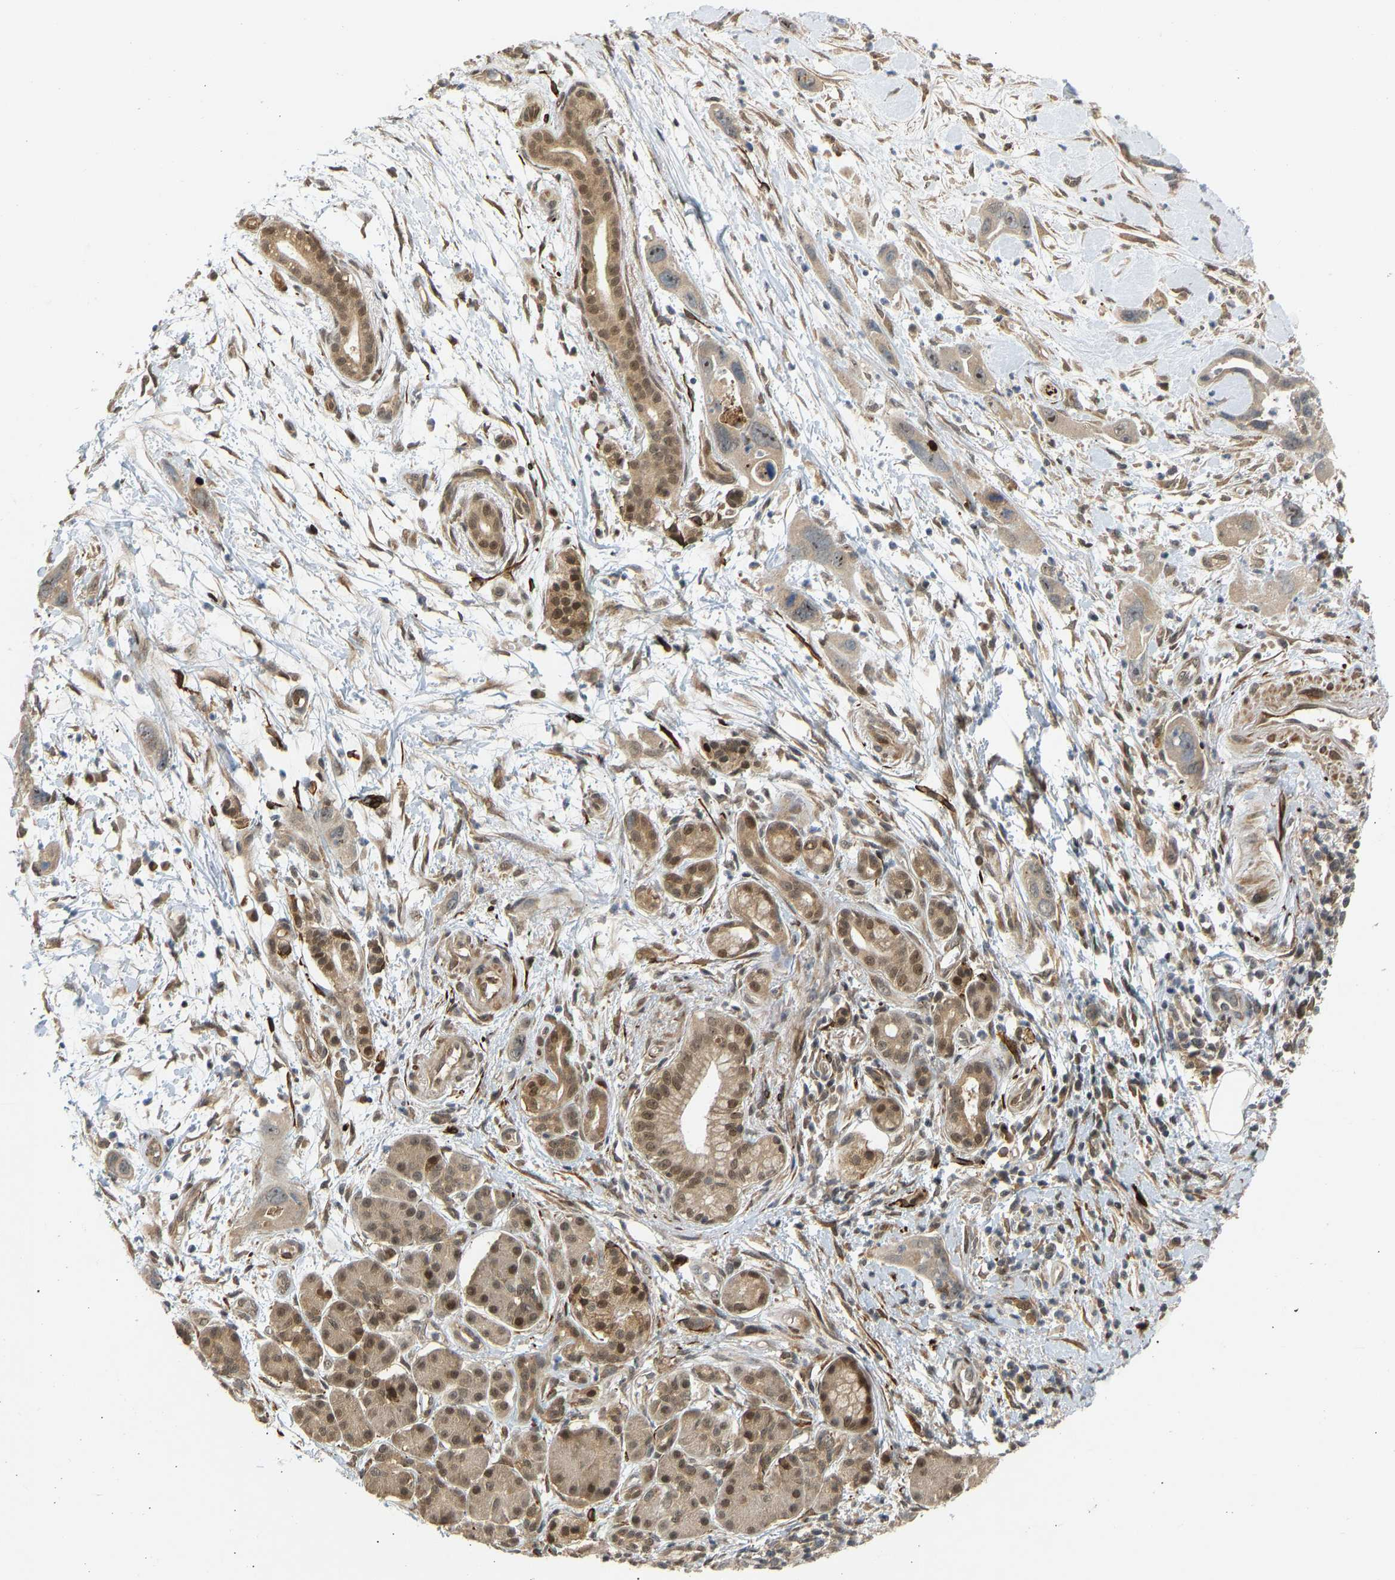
{"staining": {"intensity": "weak", "quantity": ">75%", "location": "cytoplasmic/membranous"}, "tissue": "pancreatic cancer", "cell_type": "Tumor cells", "image_type": "cancer", "snomed": [{"axis": "morphology", "description": "Adenocarcinoma, NOS"}, {"axis": "topography", "description": "Pancreas"}], "caption": "This photomicrograph displays immunohistochemistry (IHC) staining of human pancreatic adenocarcinoma, with low weak cytoplasmic/membranous positivity in approximately >75% of tumor cells.", "gene": "BAG1", "patient": {"sex": "female", "age": 70}}